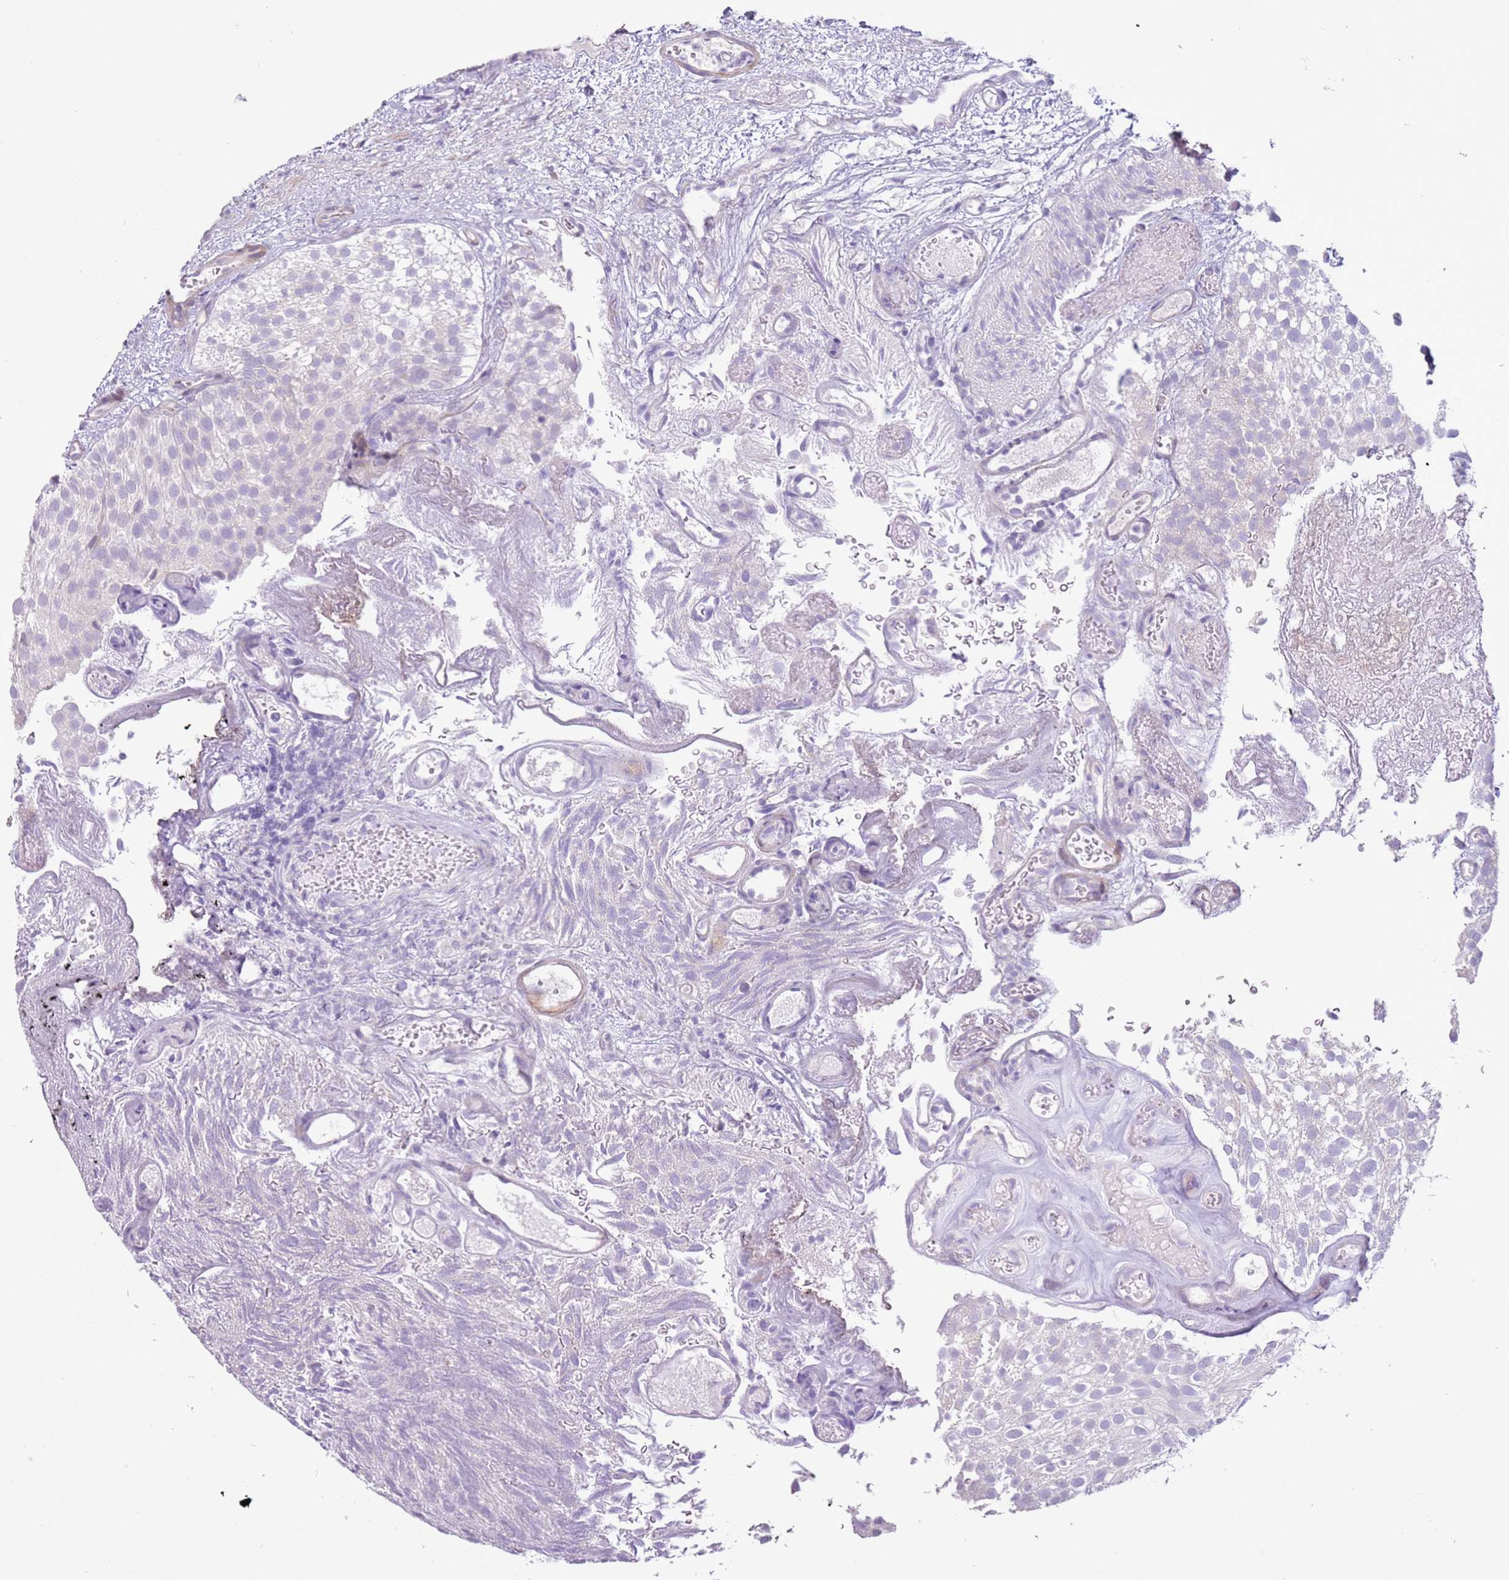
{"staining": {"intensity": "negative", "quantity": "none", "location": "none"}, "tissue": "urothelial cancer", "cell_type": "Tumor cells", "image_type": "cancer", "snomed": [{"axis": "morphology", "description": "Urothelial carcinoma, Low grade"}, {"axis": "topography", "description": "Urinary bladder"}], "caption": "DAB immunohistochemical staining of human low-grade urothelial carcinoma displays no significant expression in tumor cells. (Immunohistochemistry, brightfield microscopy, high magnification).", "gene": "ZNF239", "patient": {"sex": "male", "age": 78}}